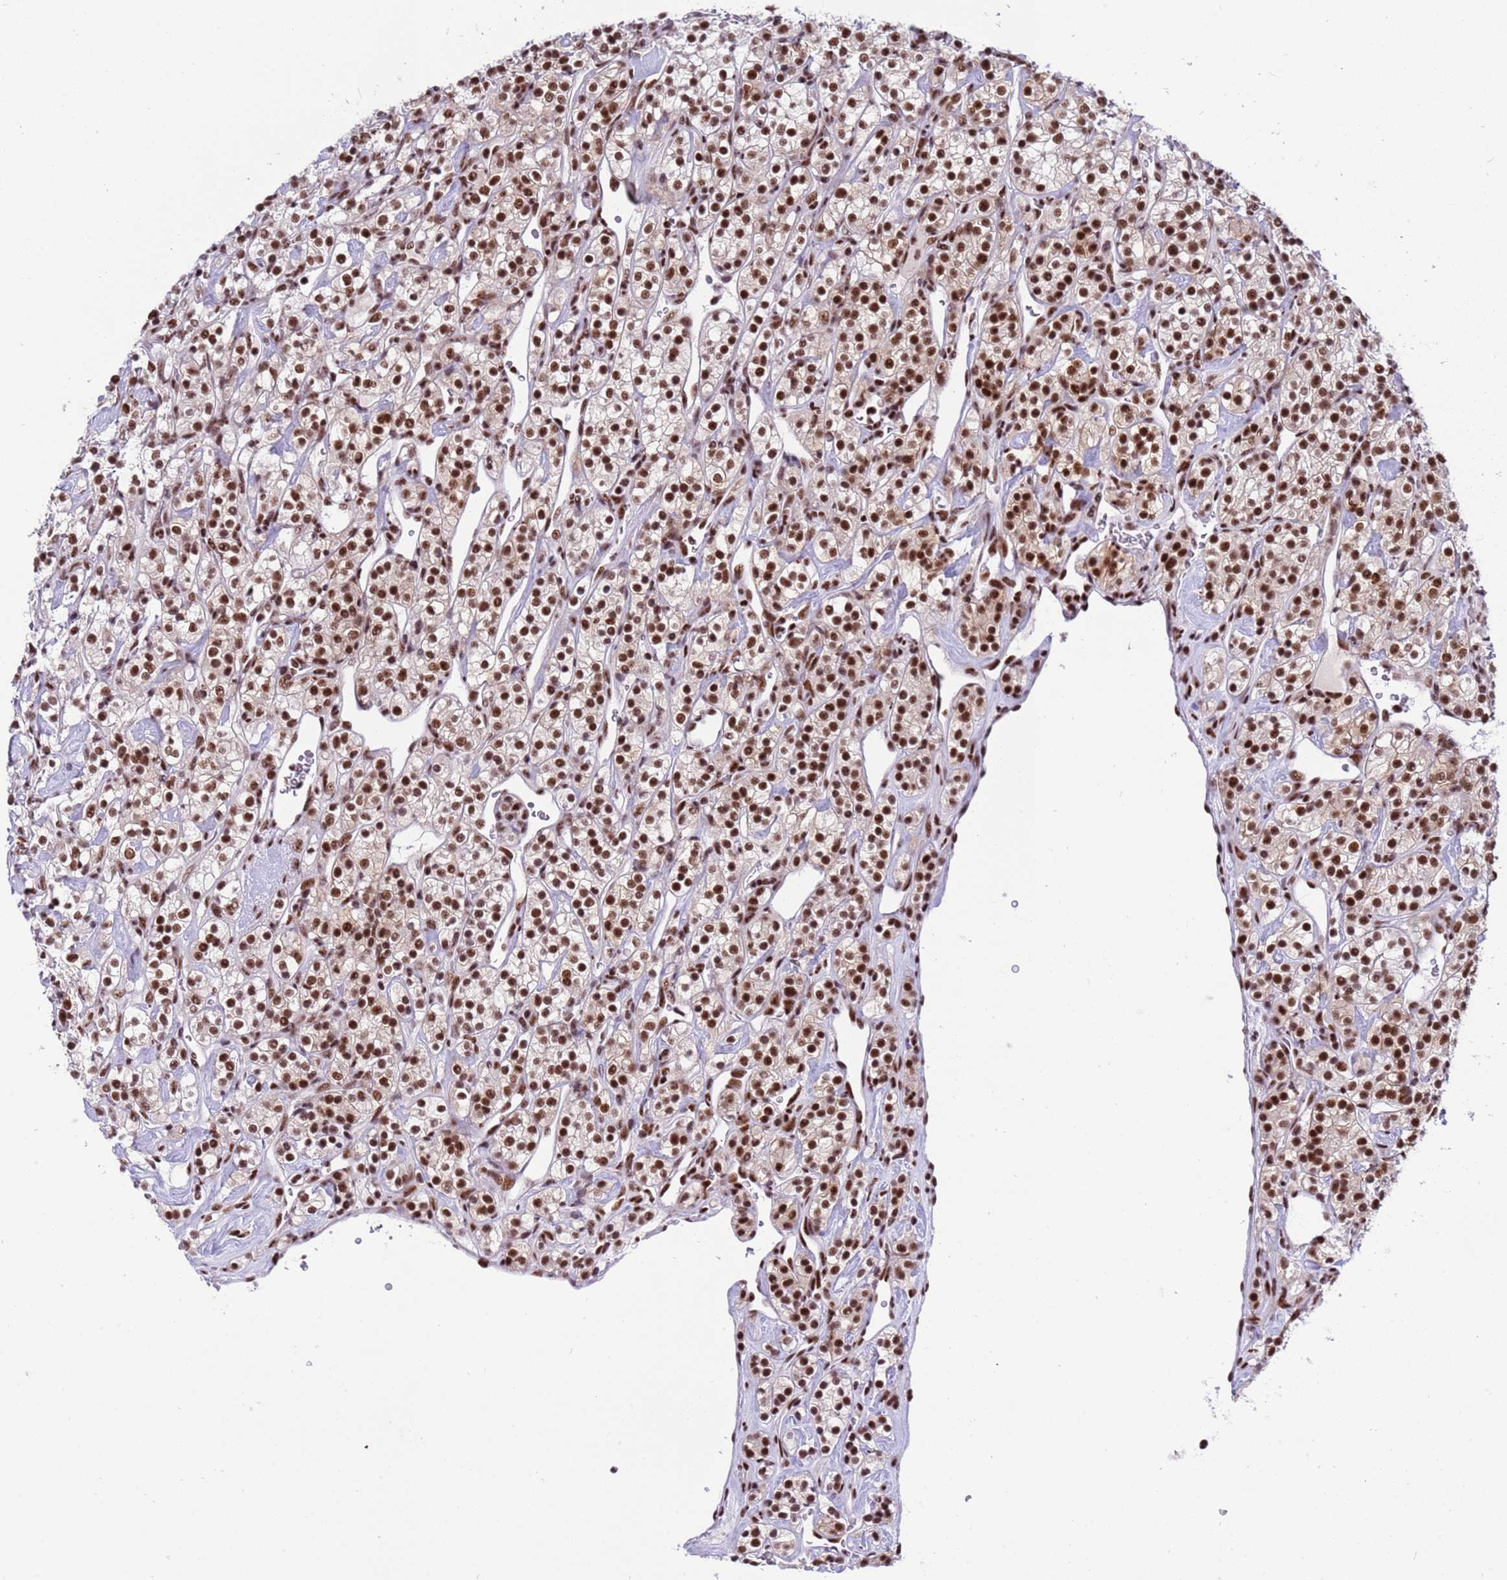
{"staining": {"intensity": "strong", "quantity": ">75%", "location": "nuclear"}, "tissue": "renal cancer", "cell_type": "Tumor cells", "image_type": "cancer", "snomed": [{"axis": "morphology", "description": "Adenocarcinoma, NOS"}, {"axis": "topography", "description": "Kidney"}], "caption": "Immunohistochemical staining of human renal adenocarcinoma reveals high levels of strong nuclear protein expression in about >75% of tumor cells. Nuclei are stained in blue.", "gene": "THOC2", "patient": {"sex": "male", "age": 77}}